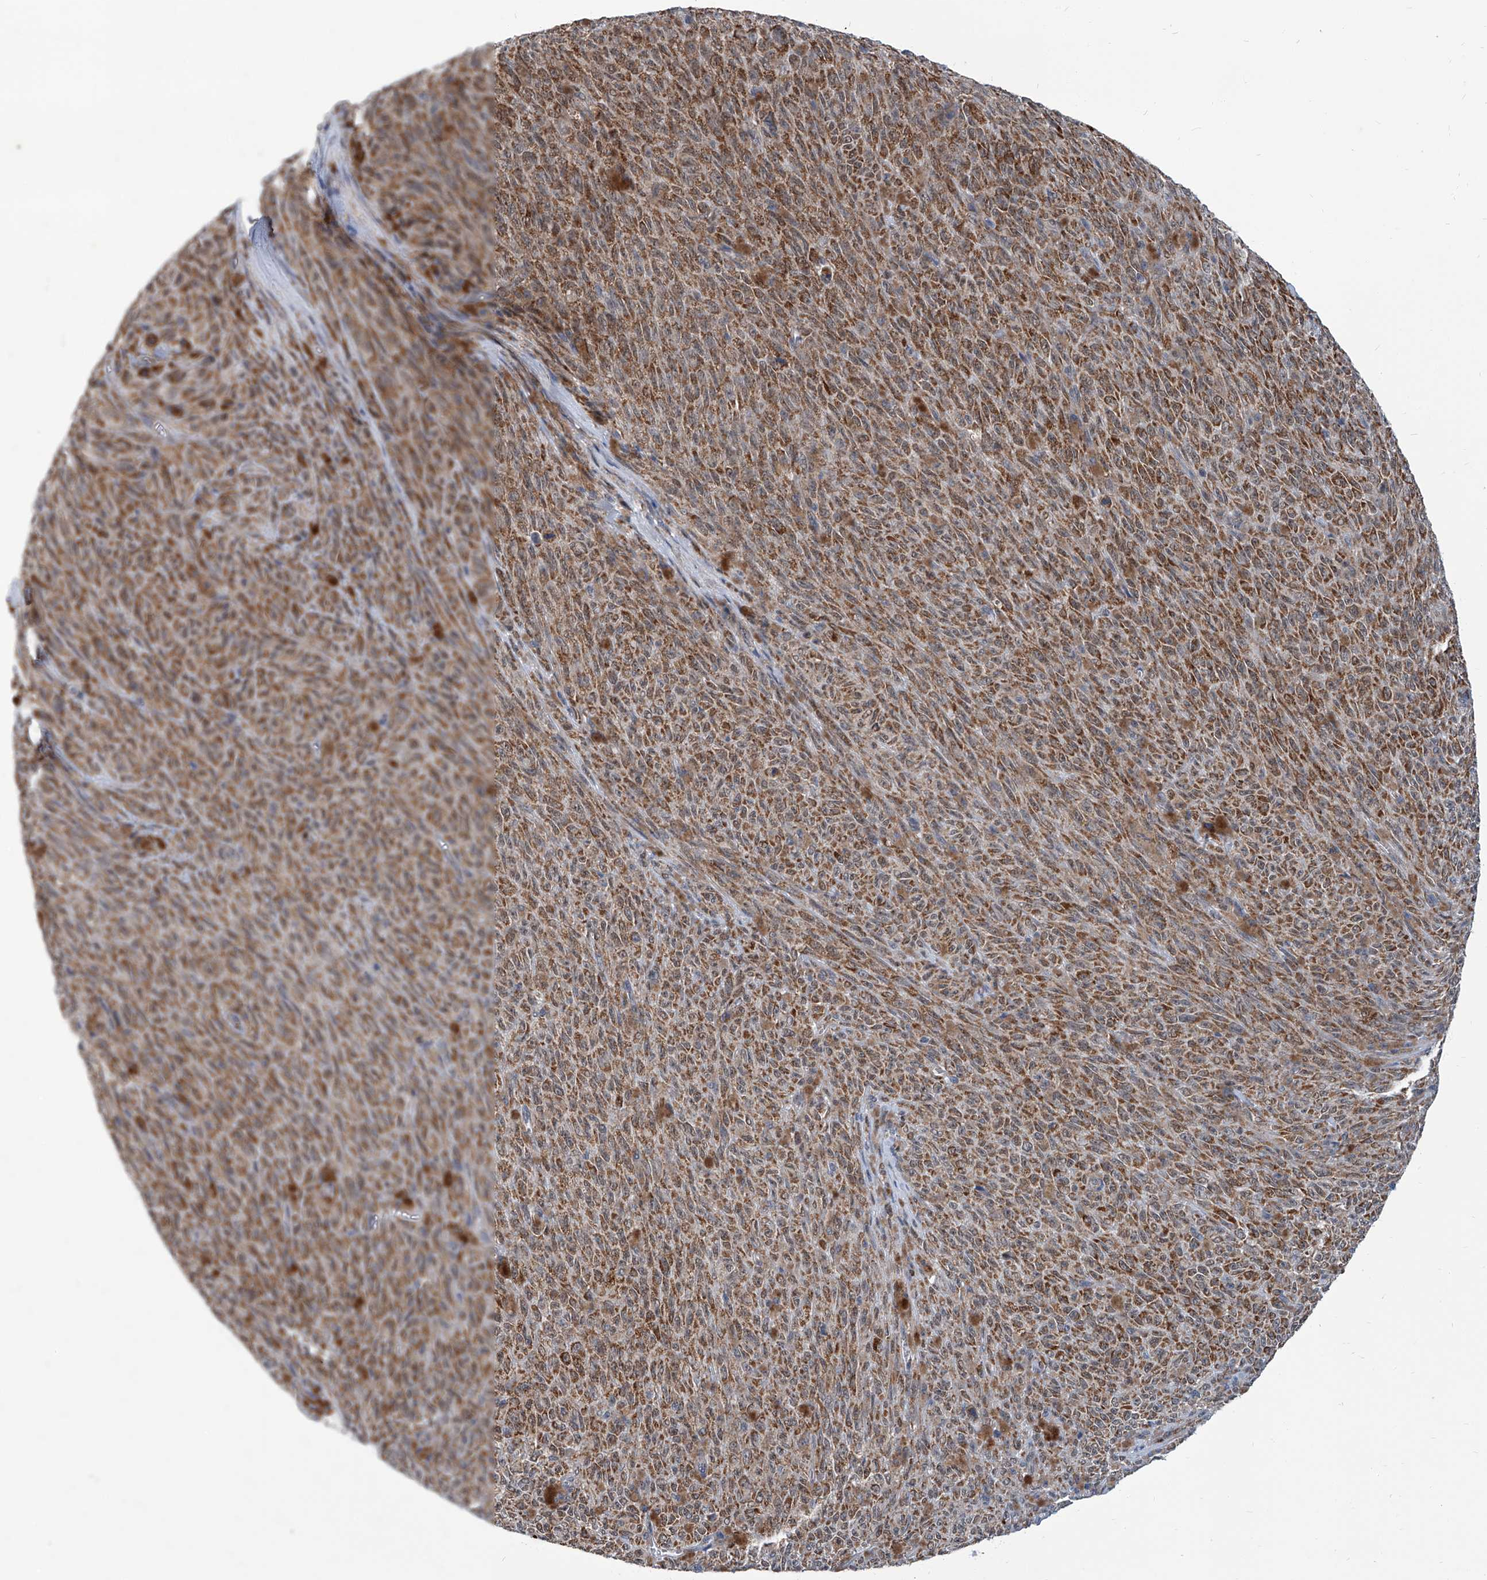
{"staining": {"intensity": "moderate", "quantity": ">75%", "location": "cytoplasmic/membranous"}, "tissue": "melanoma", "cell_type": "Tumor cells", "image_type": "cancer", "snomed": [{"axis": "morphology", "description": "Malignant melanoma, NOS"}, {"axis": "topography", "description": "Skin"}], "caption": "Immunohistochemical staining of melanoma reveals medium levels of moderate cytoplasmic/membranous protein positivity in approximately >75% of tumor cells. Using DAB (3,3'-diaminobenzidine) (brown) and hematoxylin (blue) stains, captured at high magnification using brightfield microscopy.", "gene": "USP48", "patient": {"sex": "female", "age": 82}}